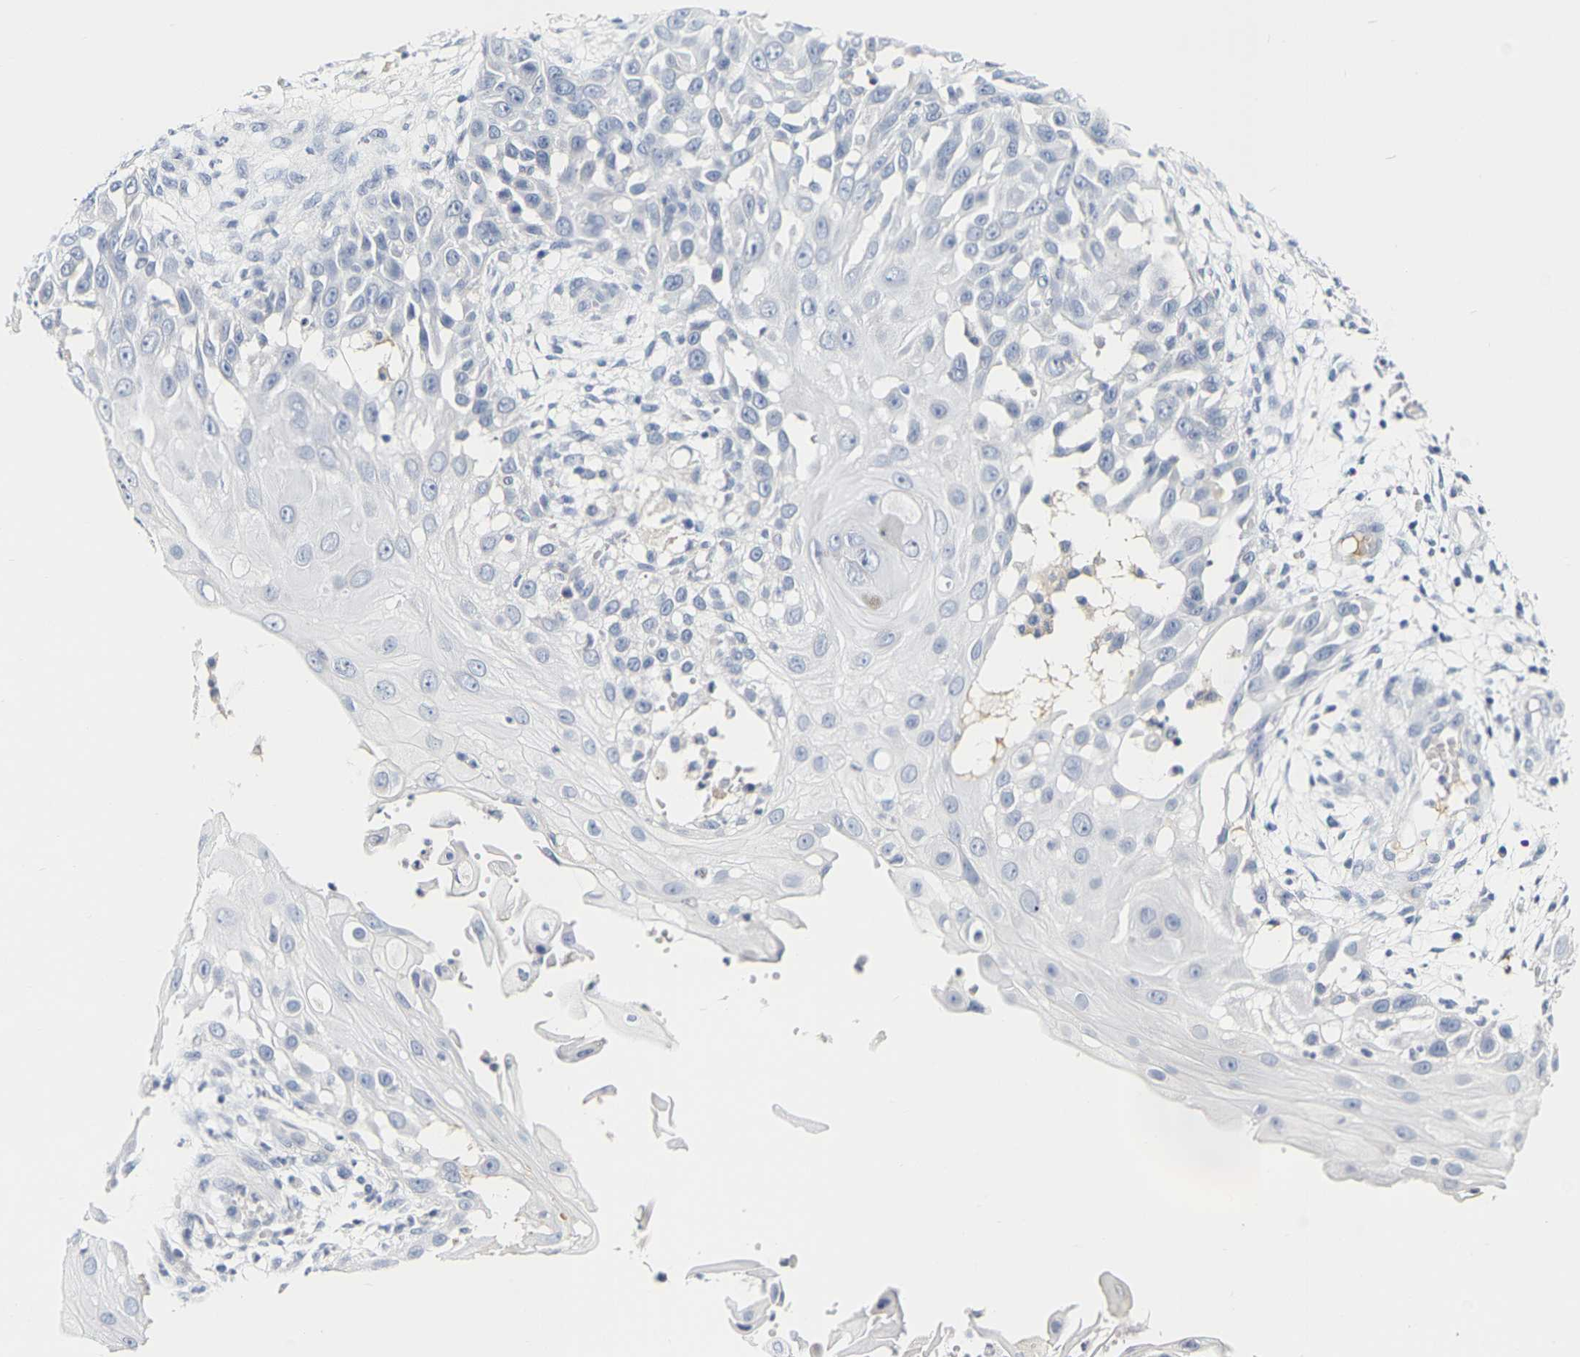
{"staining": {"intensity": "negative", "quantity": "none", "location": "none"}, "tissue": "skin cancer", "cell_type": "Tumor cells", "image_type": "cancer", "snomed": [{"axis": "morphology", "description": "Squamous cell carcinoma, NOS"}, {"axis": "topography", "description": "Skin"}], "caption": "Tumor cells show no significant expression in skin cancer. (Immunohistochemistry, brightfield microscopy, high magnification).", "gene": "GNAS", "patient": {"sex": "female", "age": 44}}